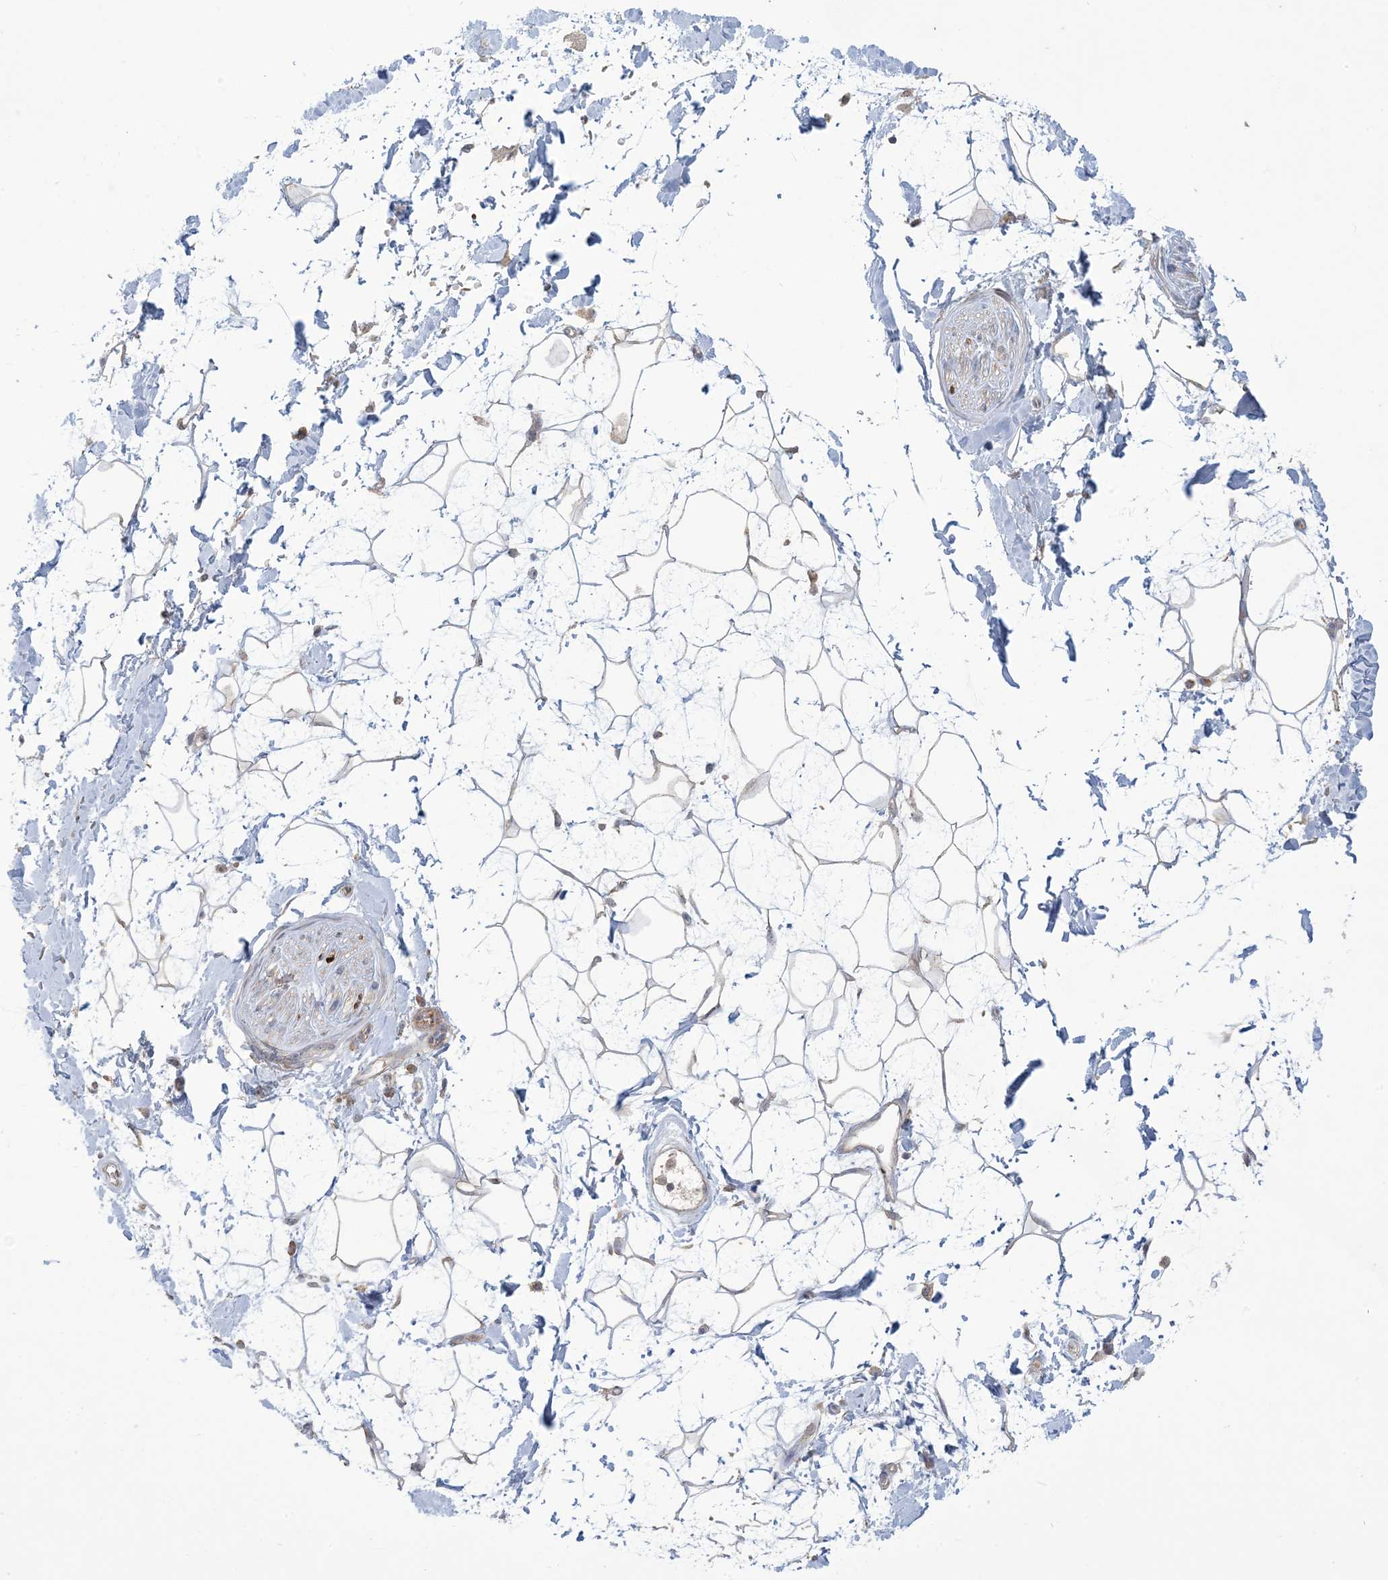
{"staining": {"intensity": "weak", "quantity": "25%-75%", "location": "cytoplasmic/membranous"}, "tissue": "adipose tissue", "cell_type": "Adipocytes", "image_type": "normal", "snomed": [{"axis": "morphology", "description": "Normal tissue, NOS"}, {"axis": "topography", "description": "Soft tissue"}], "caption": "This photomicrograph reveals immunohistochemistry (IHC) staining of normal adipose tissue, with low weak cytoplasmic/membranous positivity in about 25%-75% of adipocytes.", "gene": "KLHL18", "patient": {"sex": "male", "age": 72}}